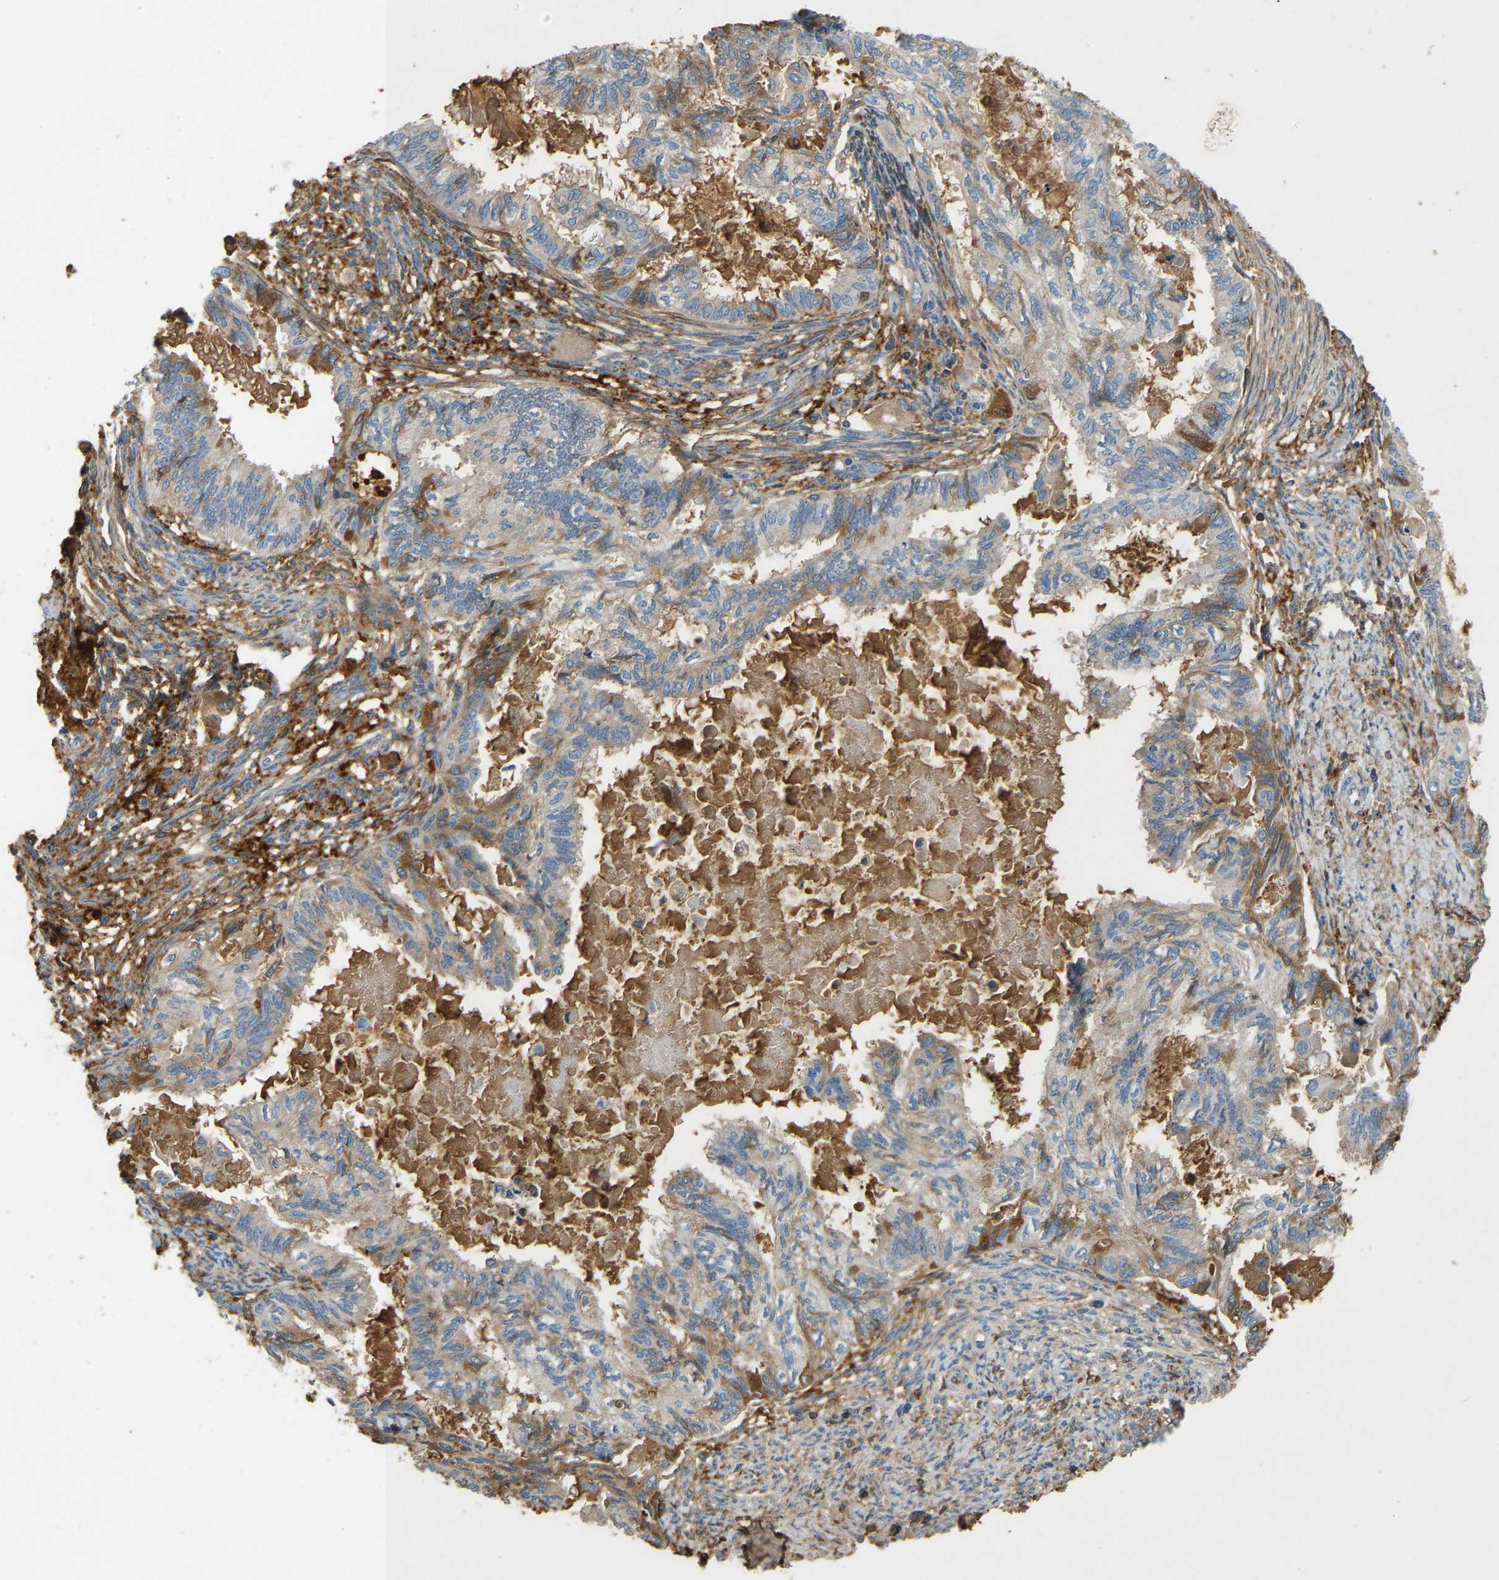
{"staining": {"intensity": "moderate", "quantity": "<25%", "location": "cytoplasmic/membranous"}, "tissue": "cervical cancer", "cell_type": "Tumor cells", "image_type": "cancer", "snomed": [{"axis": "morphology", "description": "Normal tissue, NOS"}, {"axis": "morphology", "description": "Adenocarcinoma, NOS"}, {"axis": "topography", "description": "Cervix"}, {"axis": "topography", "description": "Endometrium"}], "caption": "Tumor cells display low levels of moderate cytoplasmic/membranous expression in about <25% of cells in cervical cancer. (Brightfield microscopy of DAB IHC at high magnification).", "gene": "STC1", "patient": {"sex": "female", "age": 86}}